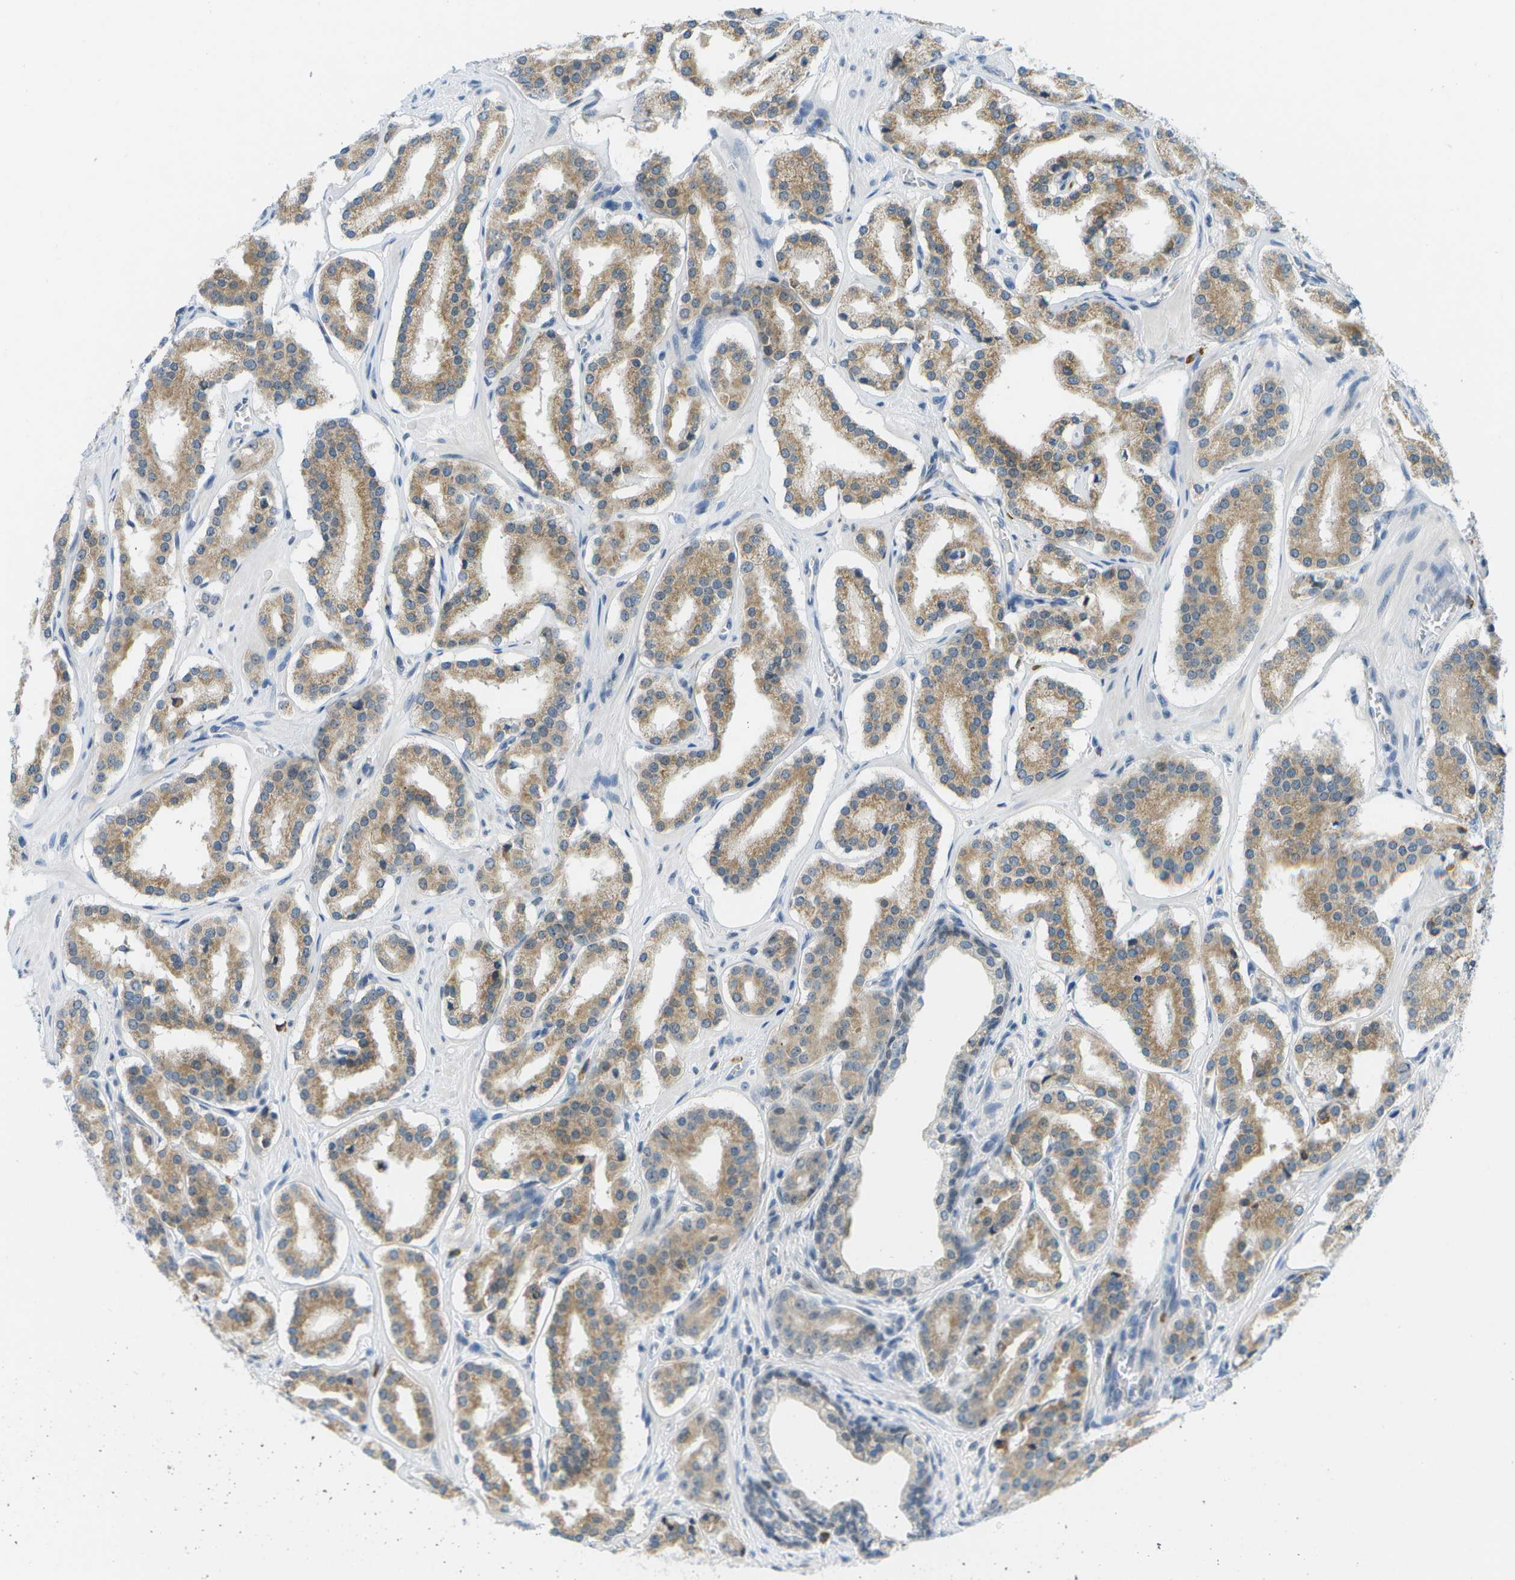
{"staining": {"intensity": "moderate", "quantity": "25%-75%", "location": "cytoplasmic/membranous"}, "tissue": "prostate cancer", "cell_type": "Tumor cells", "image_type": "cancer", "snomed": [{"axis": "morphology", "description": "Adenocarcinoma, High grade"}, {"axis": "topography", "description": "Prostate"}], "caption": "A photomicrograph showing moderate cytoplasmic/membranous positivity in approximately 25%-75% of tumor cells in prostate cancer, as visualized by brown immunohistochemical staining.", "gene": "PITHD1", "patient": {"sex": "male", "age": 60}}